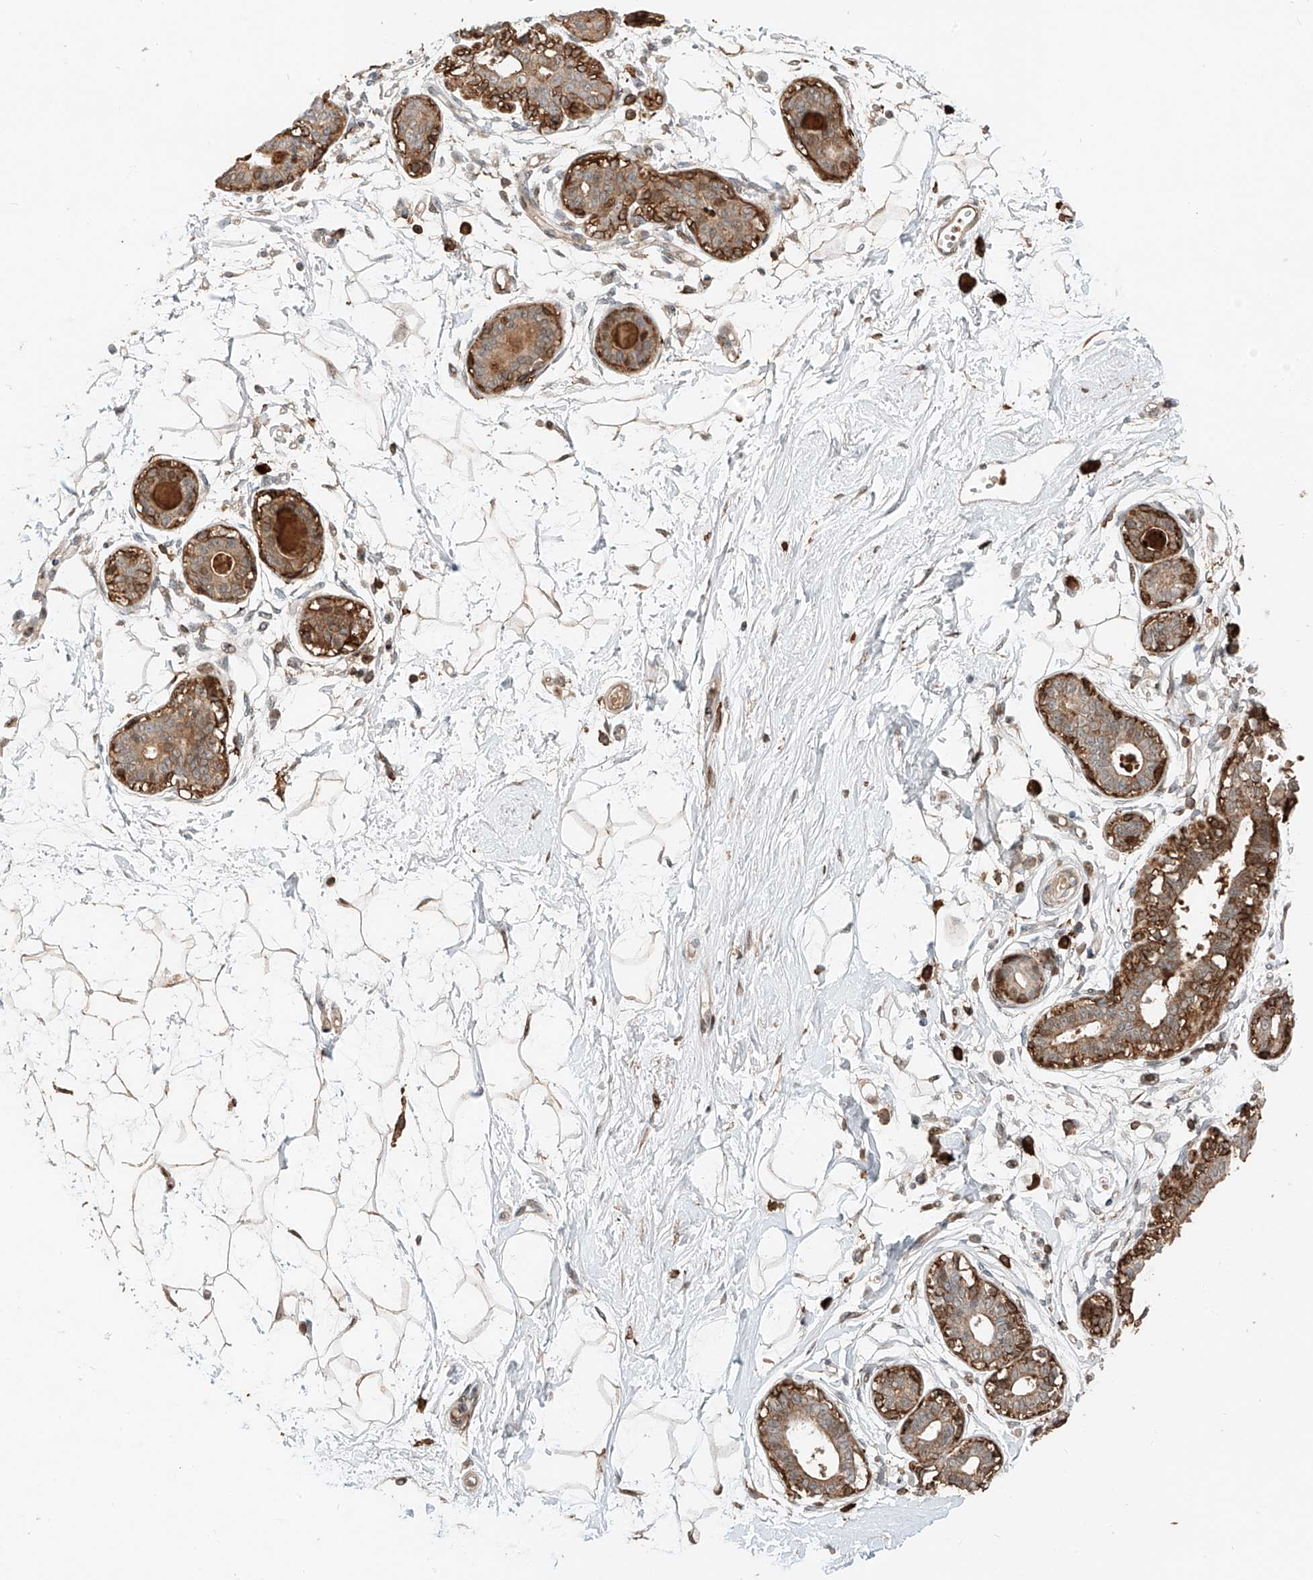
{"staining": {"intensity": "moderate", "quantity": ">75%", "location": "cytoplasmic/membranous"}, "tissue": "breast", "cell_type": "Adipocytes", "image_type": "normal", "snomed": [{"axis": "morphology", "description": "Normal tissue, NOS"}, {"axis": "topography", "description": "Breast"}], "caption": "Moderate cytoplasmic/membranous staining for a protein is present in approximately >75% of adipocytes of unremarkable breast using IHC.", "gene": "CEP162", "patient": {"sex": "female", "age": 45}}